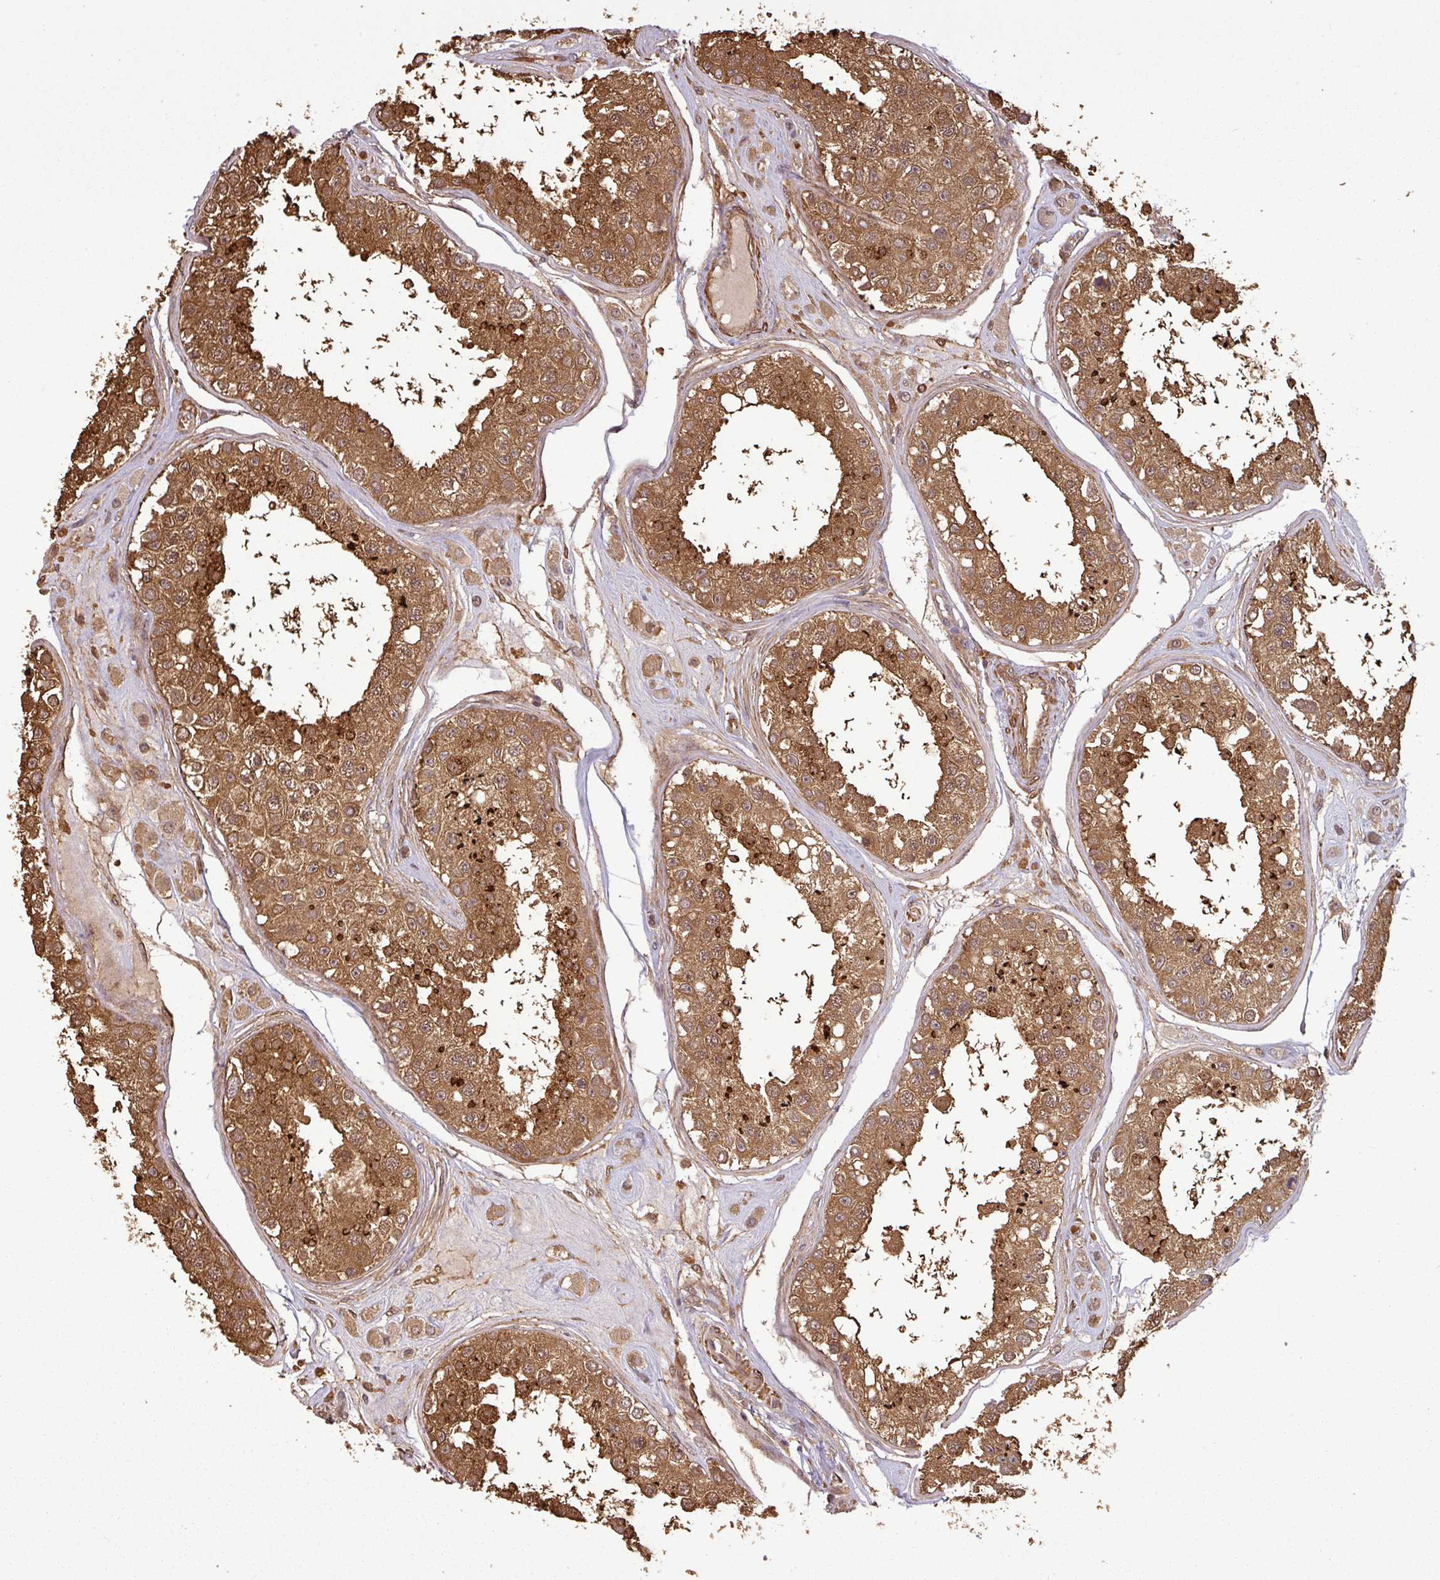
{"staining": {"intensity": "strong", "quantity": "25%-75%", "location": "cytoplasmic/membranous"}, "tissue": "testis", "cell_type": "Cells in seminiferous ducts", "image_type": "normal", "snomed": [{"axis": "morphology", "description": "Normal tissue, NOS"}, {"axis": "topography", "description": "Testis"}], "caption": "Immunohistochemistry (IHC) image of unremarkable human testis stained for a protein (brown), which displays high levels of strong cytoplasmic/membranous positivity in about 25%-75% of cells in seminiferous ducts.", "gene": "MAP3K6", "patient": {"sex": "male", "age": 25}}